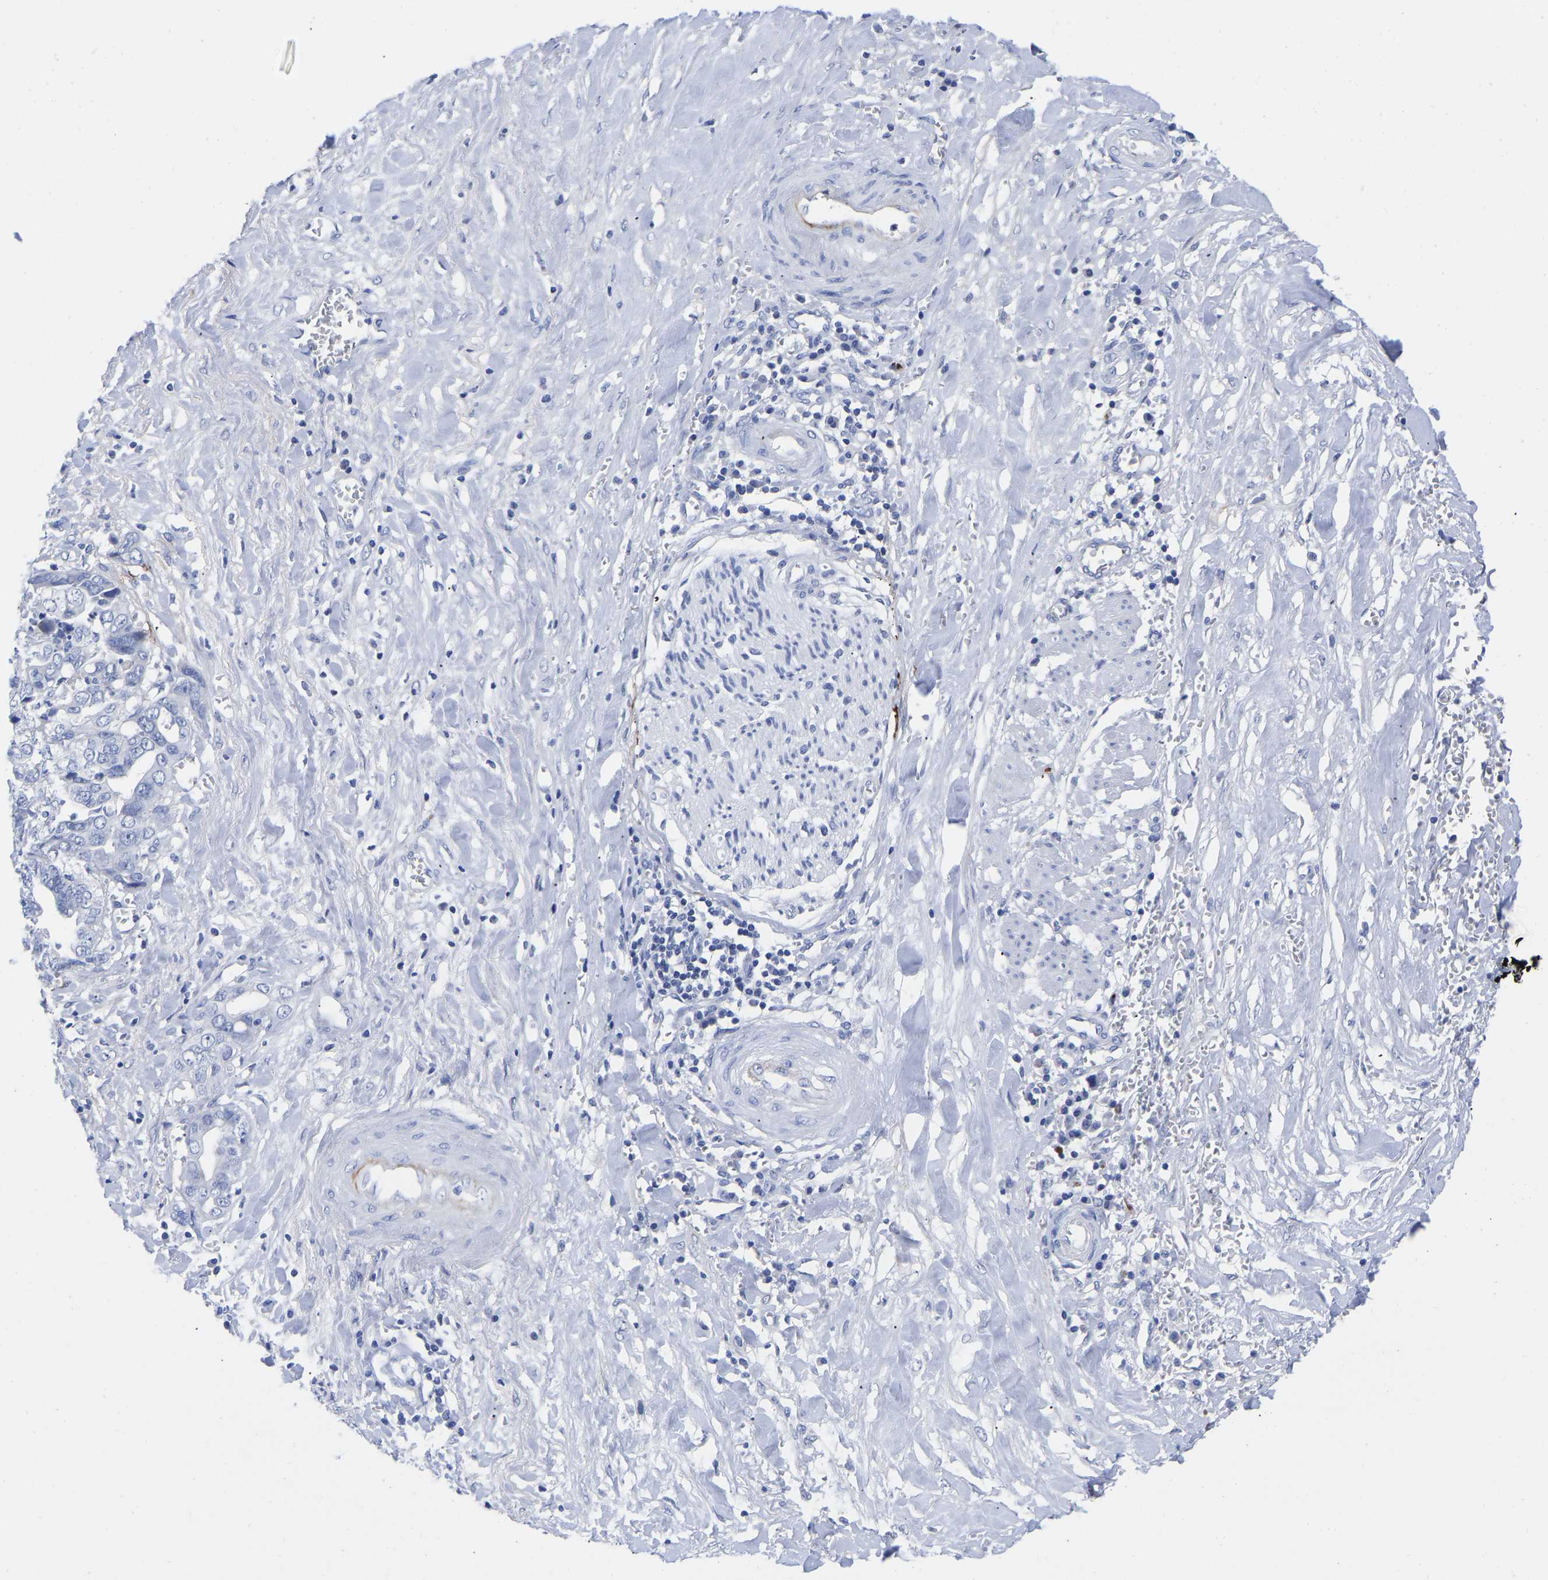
{"staining": {"intensity": "negative", "quantity": "none", "location": "none"}, "tissue": "liver cancer", "cell_type": "Tumor cells", "image_type": "cancer", "snomed": [{"axis": "morphology", "description": "Cholangiocarcinoma"}, {"axis": "topography", "description": "Liver"}], "caption": "Protein analysis of liver cancer (cholangiocarcinoma) demonstrates no significant staining in tumor cells.", "gene": "GPA33", "patient": {"sex": "female", "age": 79}}